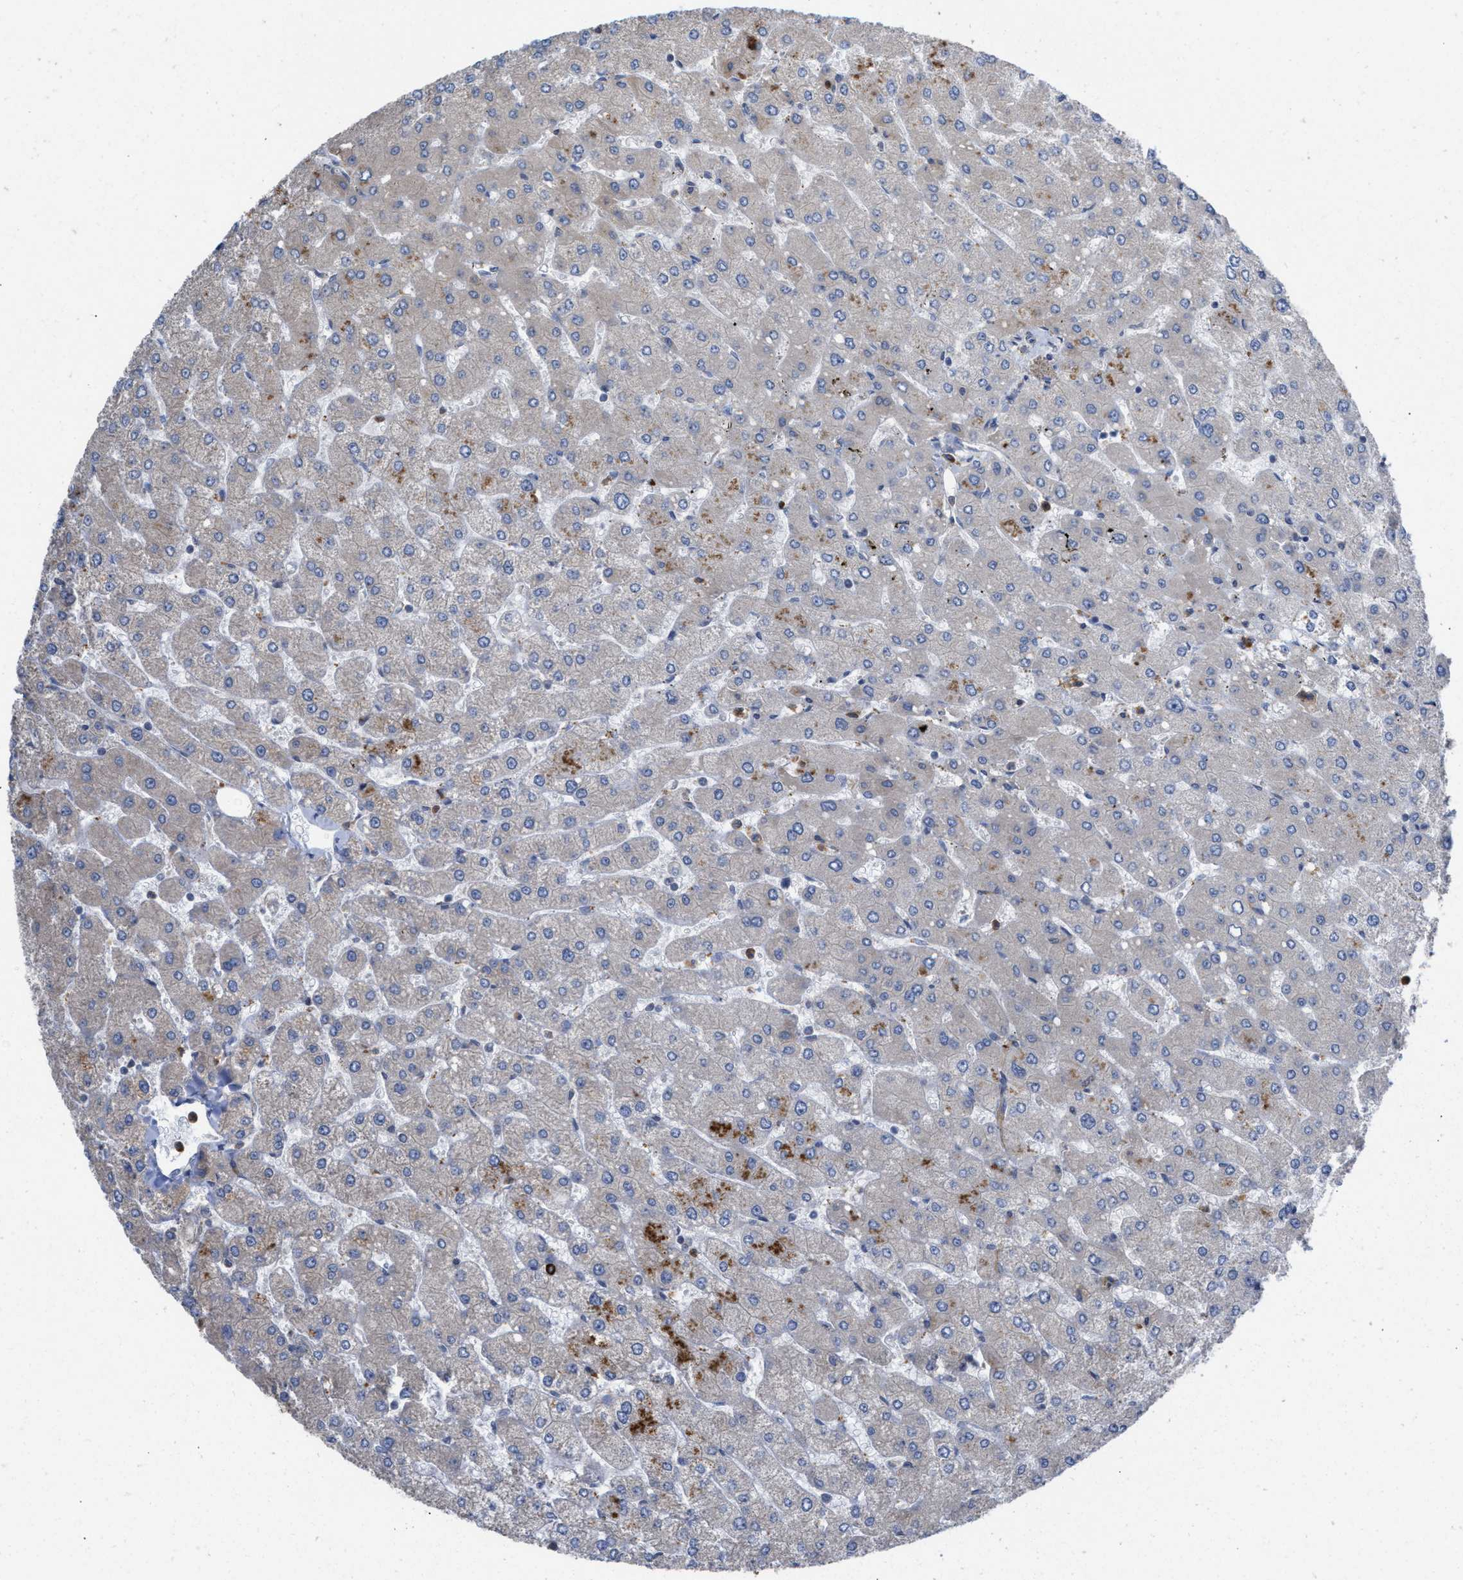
{"staining": {"intensity": "weak", "quantity": ">75%", "location": "cytoplasmic/membranous"}, "tissue": "liver", "cell_type": "Cholangiocytes", "image_type": "normal", "snomed": [{"axis": "morphology", "description": "Normal tissue, NOS"}, {"axis": "topography", "description": "Liver"}], "caption": "Protein staining reveals weak cytoplasmic/membranous expression in about >75% of cholangiocytes in normal liver. (IHC, brightfield microscopy, high magnification).", "gene": "TP53BP2", "patient": {"sex": "male", "age": 55}}